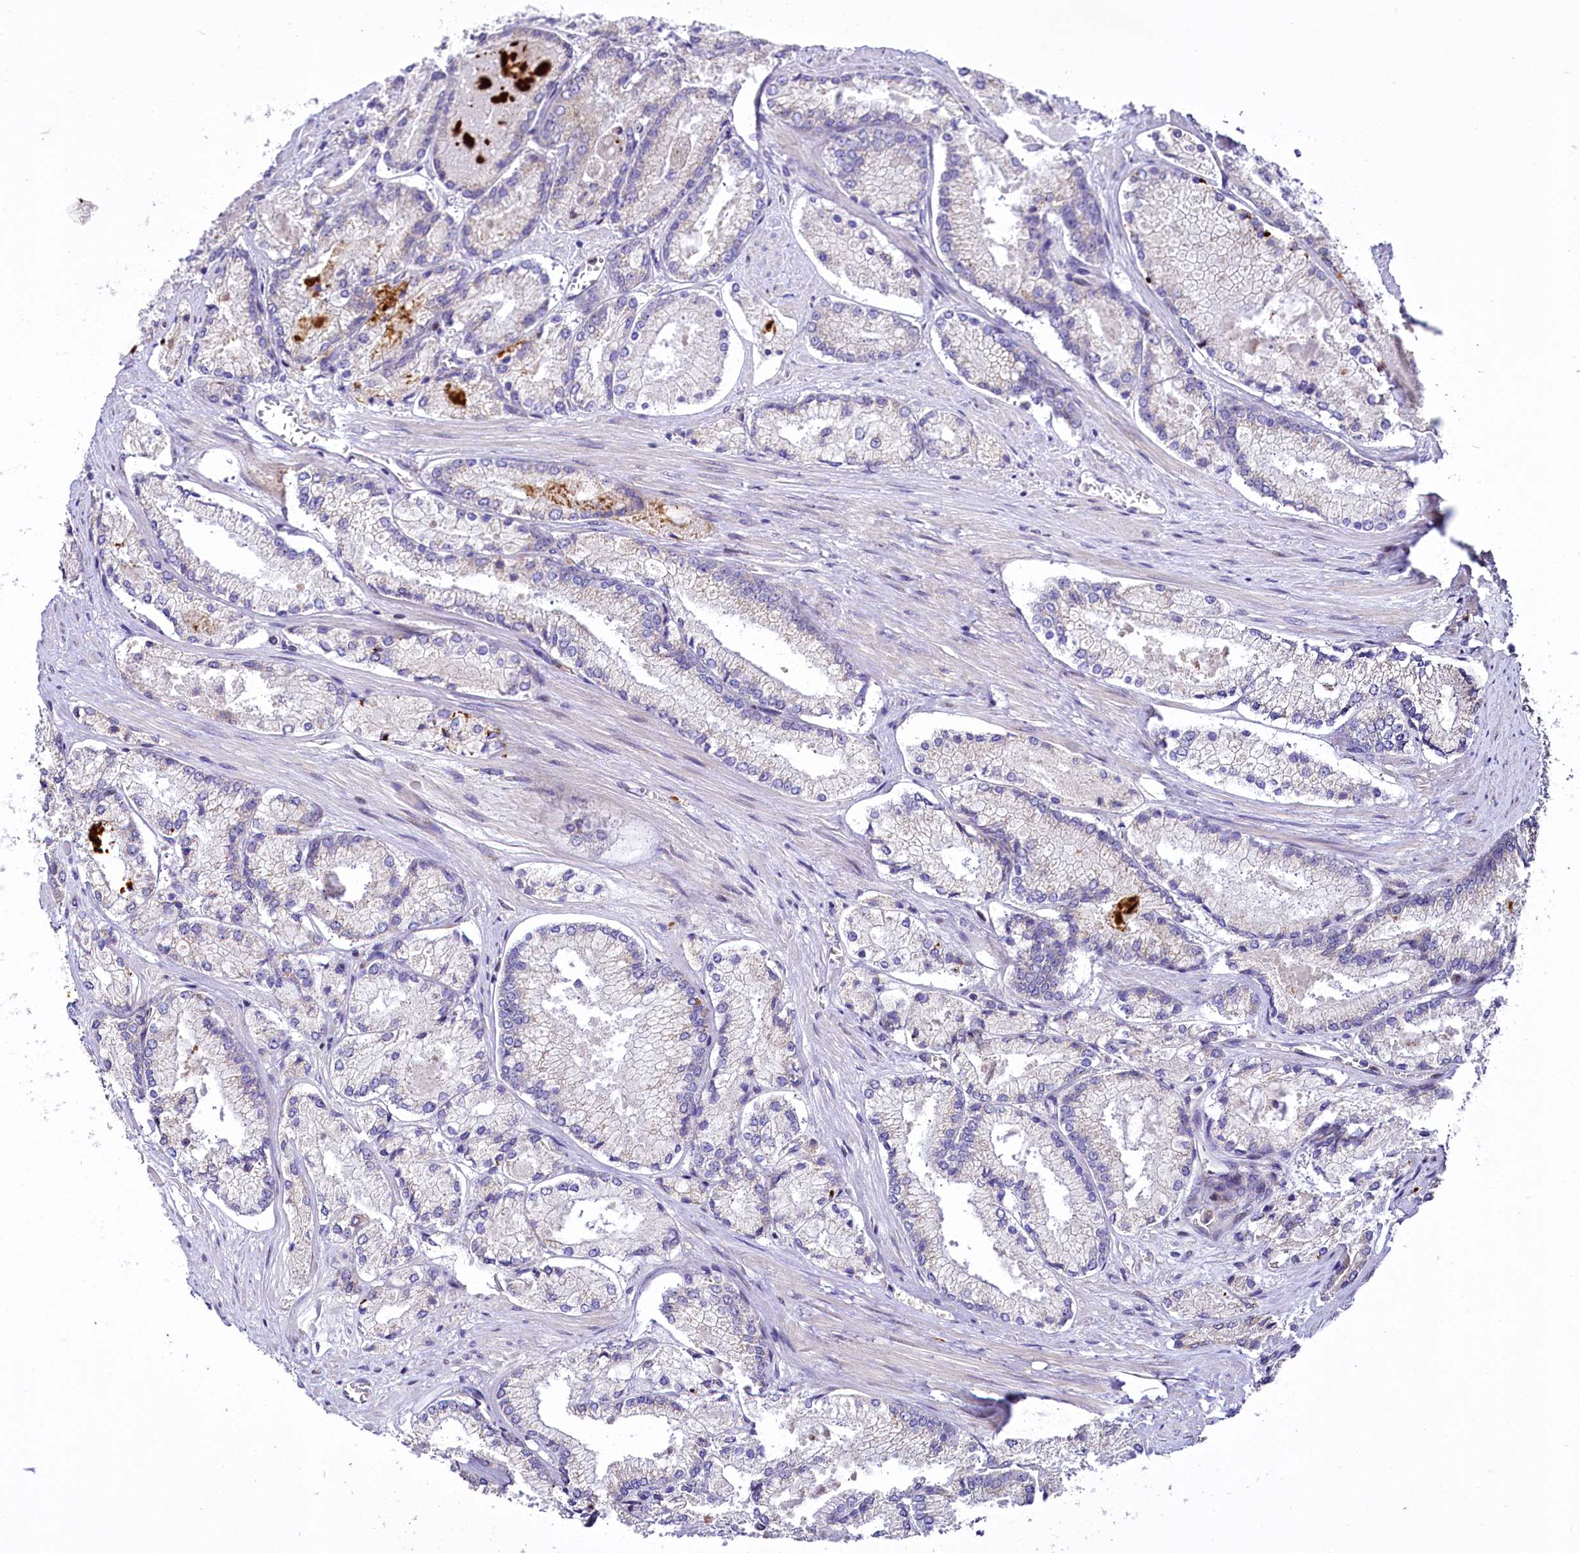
{"staining": {"intensity": "negative", "quantity": "none", "location": "none"}, "tissue": "prostate cancer", "cell_type": "Tumor cells", "image_type": "cancer", "snomed": [{"axis": "morphology", "description": "Adenocarcinoma, Low grade"}, {"axis": "topography", "description": "Prostate"}], "caption": "The immunohistochemistry (IHC) image has no significant expression in tumor cells of prostate cancer tissue.", "gene": "ZC3H12C", "patient": {"sex": "male", "age": 74}}